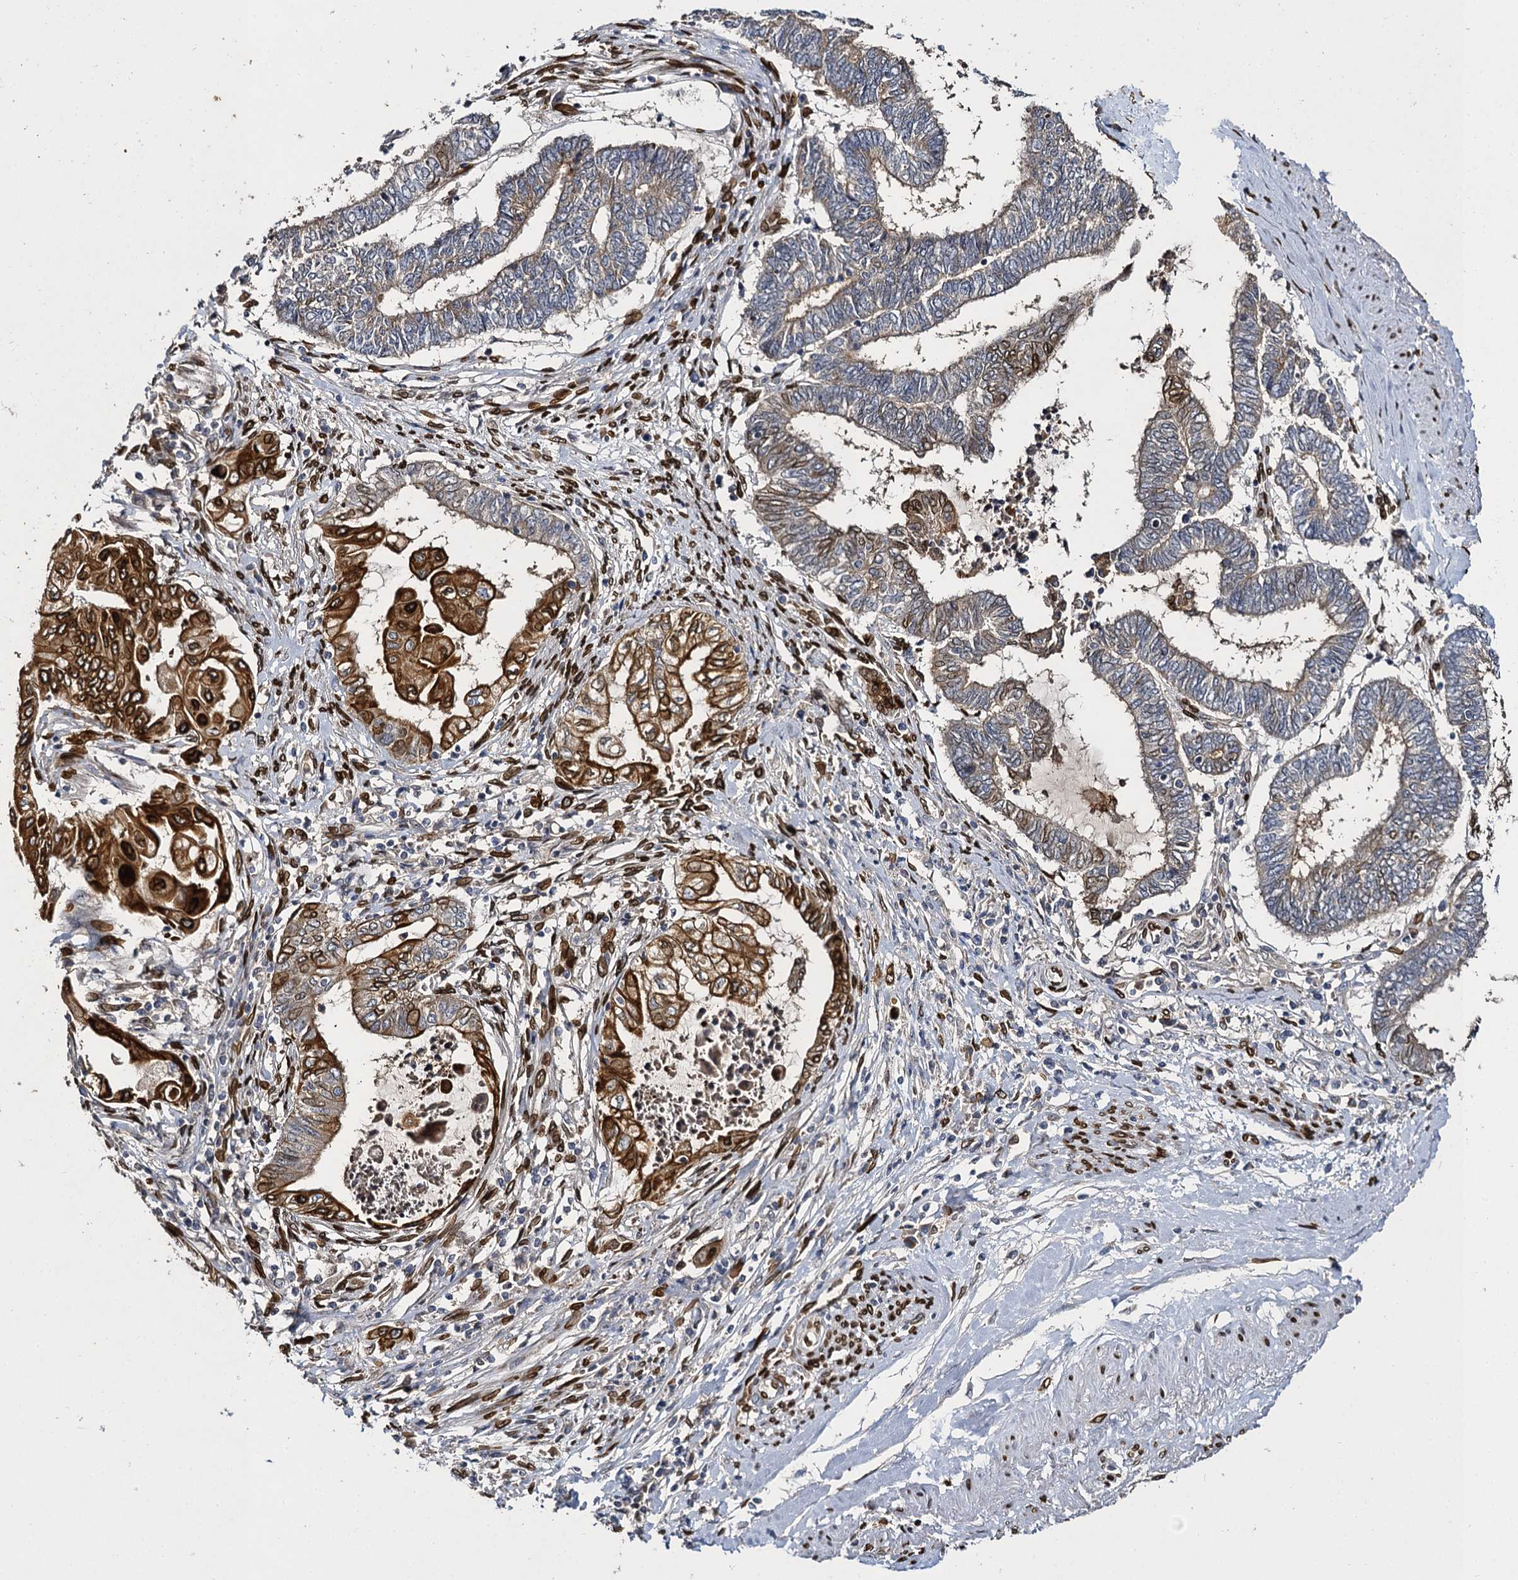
{"staining": {"intensity": "strong", "quantity": "<25%", "location": "cytoplasmic/membranous,nuclear"}, "tissue": "endometrial cancer", "cell_type": "Tumor cells", "image_type": "cancer", "snomed": [{"axis": "morphology", "description": "Adenocarcinoma, NOS"}, {"axis": "topography", "description": "Uterus"}, {"axis": "topography", "description": "Endometrium"}], "caption": "Protein positivity by immunohistochemistry (IHC) displays strong cytoplasmic/membranous and nuclear staining in approximately <25% of tumor cells in endometrial adenocarcinoma.", "gene": "SLC11A2", "patient": {"sex": "female", "age": 70}}